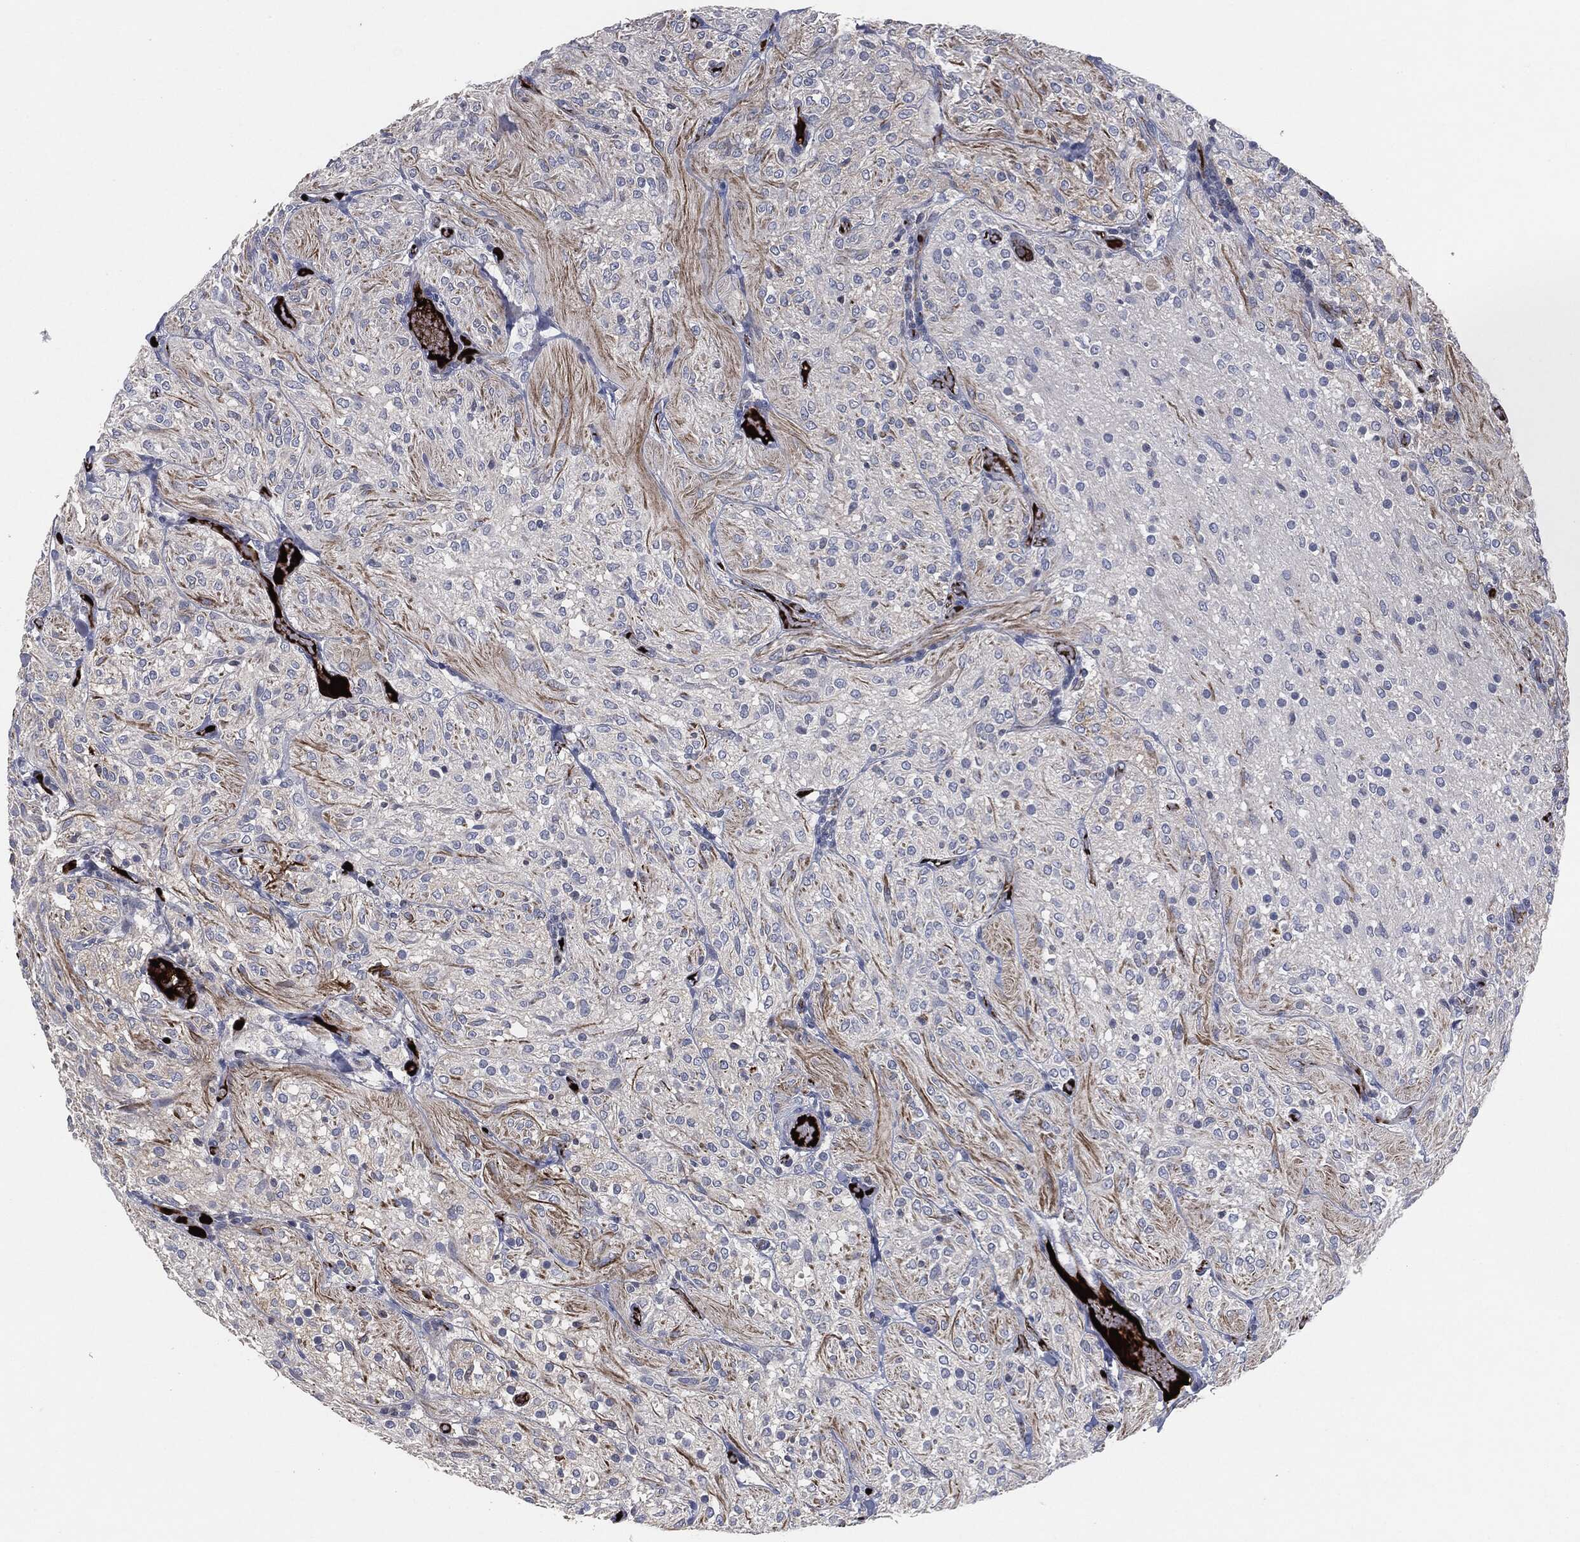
{"staining": {"intensity": "negative", "quantity": "none", "location": "none"}, "tissue": "glioma", "cell_type": "Tumor cells", "image_type": "cancer", "snomed": [{"axis": "morphology", "description": "Glioma, malignant, Low grade"}, {"axis": "topography", "description": "Brain"}], "caption": "Histopathology image shows no protein staining in tumor cells of malignant glioma (low-grade) tissue.", "gene": "APOB", "patient": {"sex": "male", "age": 3}}